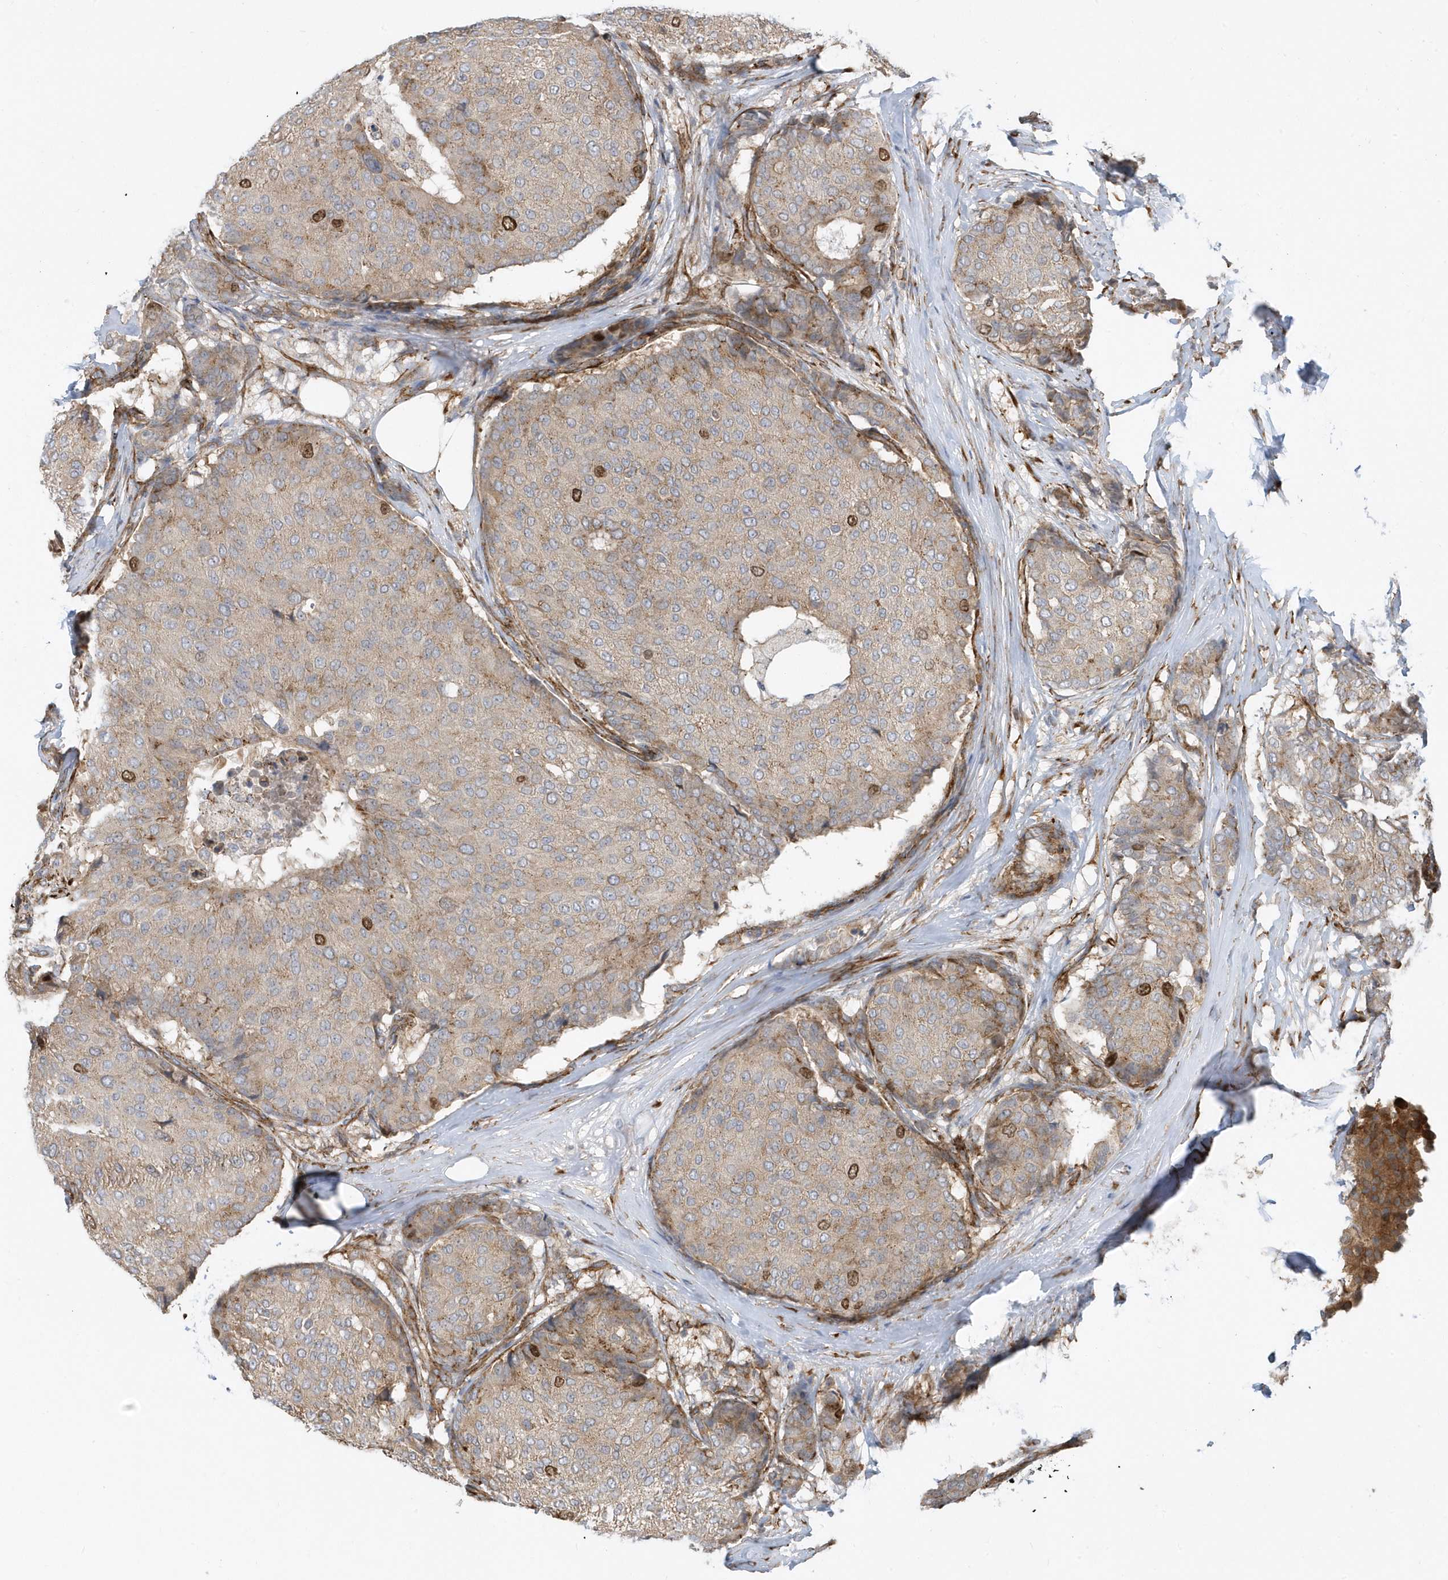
{"staining": {"intensity": "moderate", "quantity": "<25%", "location": "cytoplasmic/membranous,nuclear"}, "tissue": "breast cancer", "cell_type": "Tumor cells", "image_type": "cancer", "snomed": [{"axis": "morphology", "description": "Duct carcinoma"}, {"axis": "topography", "description": "Breast"}], "caption": "Immunohistochemistry micrograph of human breast cancer (intraductal carcinoma) stained for a protein (brown), which exhibits low levels of moderate cytoplasmic/membranous and nuclear staining in about <25% of tumor cells.", "gene": "HRH4", "patient": {"sex": "female", "age": 75}}